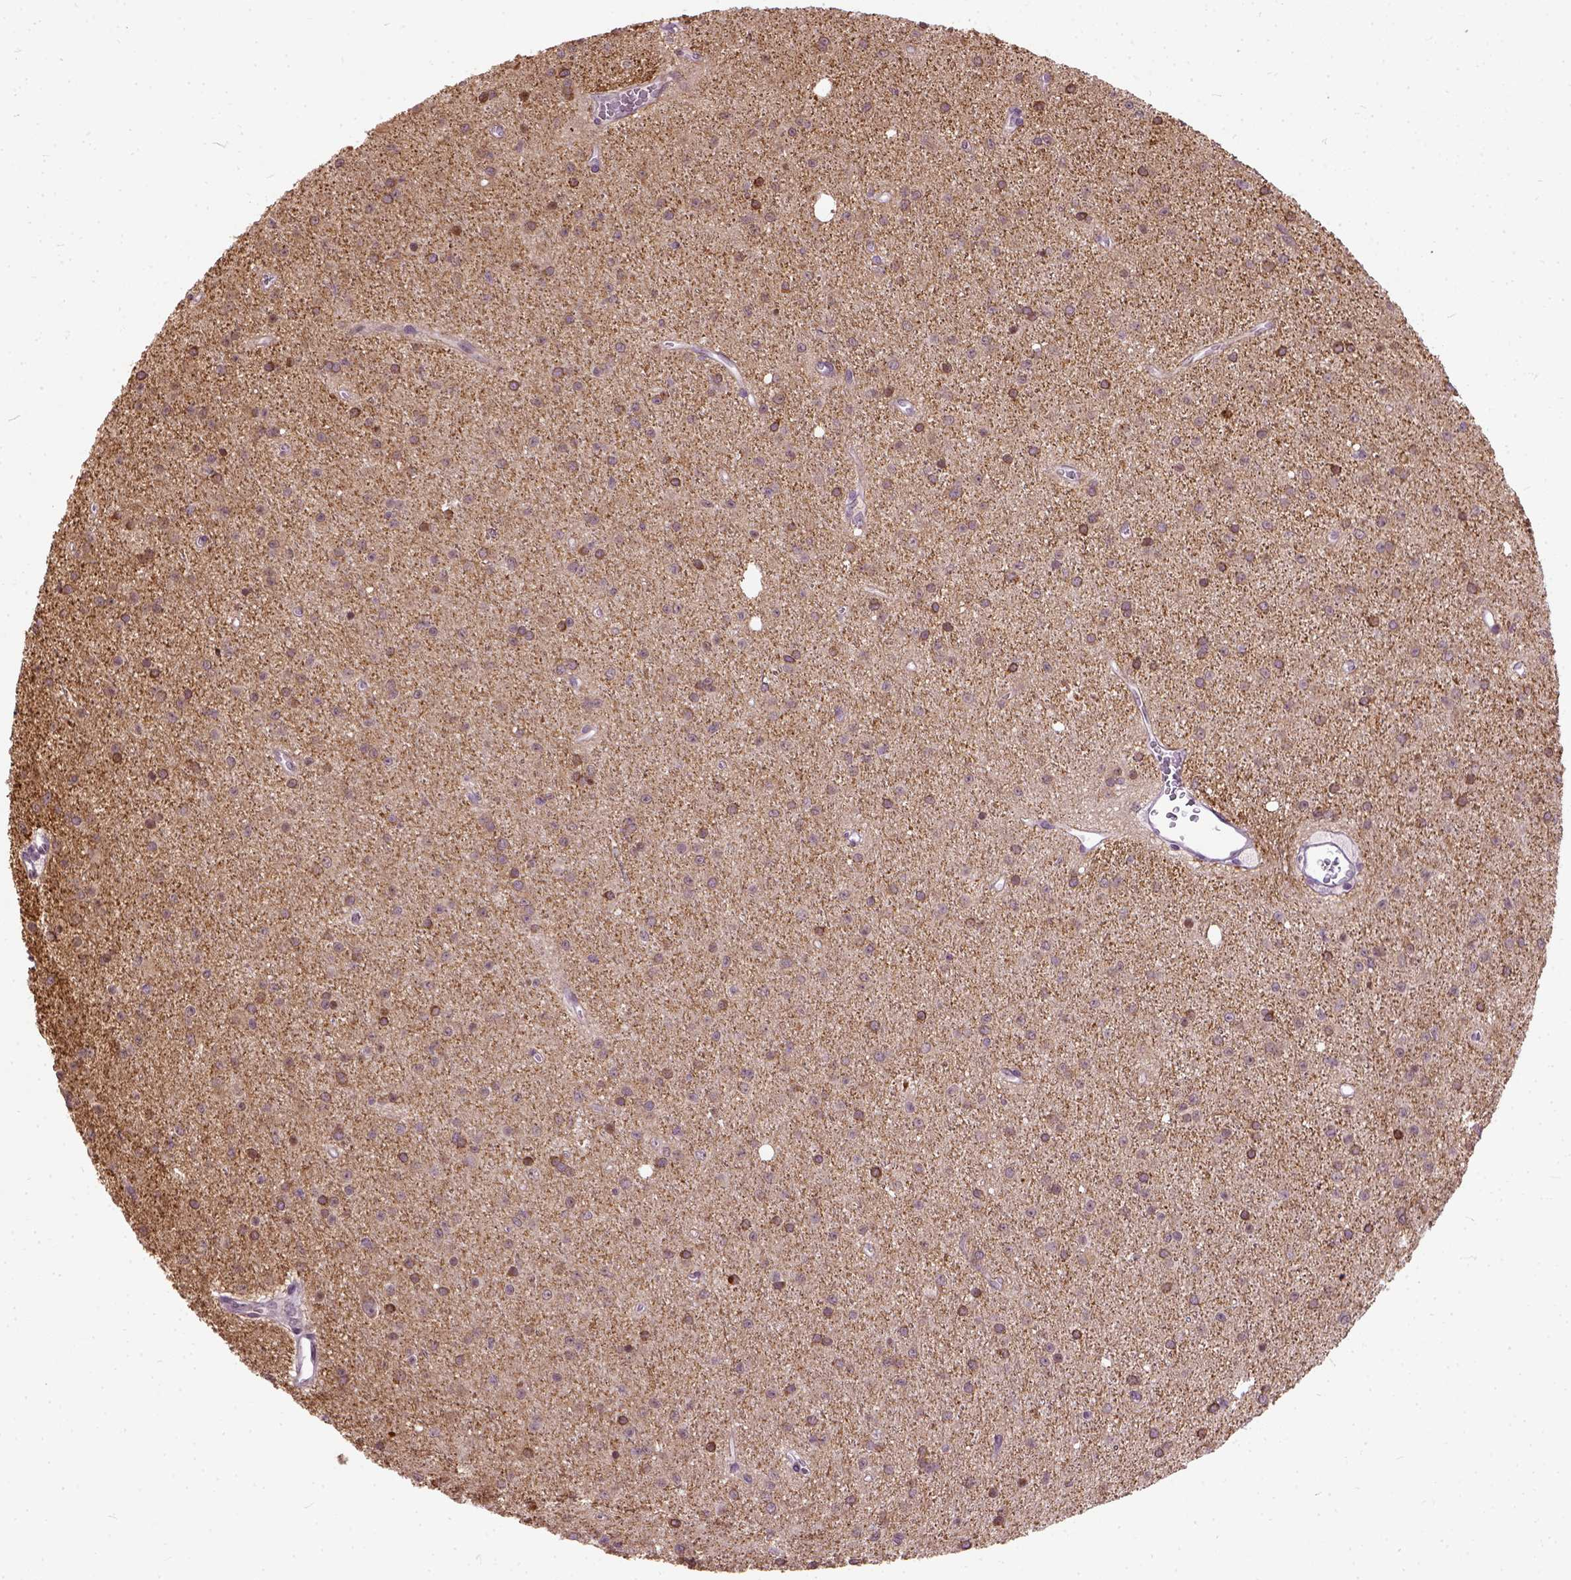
{"staining": {"intensity": "moderate", "quantity": "<25%", "location": "cytoplasmic/membranous"}, "tissue": "glioma", "cell_type": "Tumor cells", "image_type": "cancer", "snomed": [{"axis": "morphology", "description": "Glioma, malignant, Low grade"}, {"axis": "topography", "description": "Brain"}], "caption": "A low amount of moderate cytoplasmic/membranous positivity is present in about <25% of tumor cells in low-grade glioma (malignant) tissue.", "gene": "MAPT", "patient": {"sex": "male", "age": 27}}